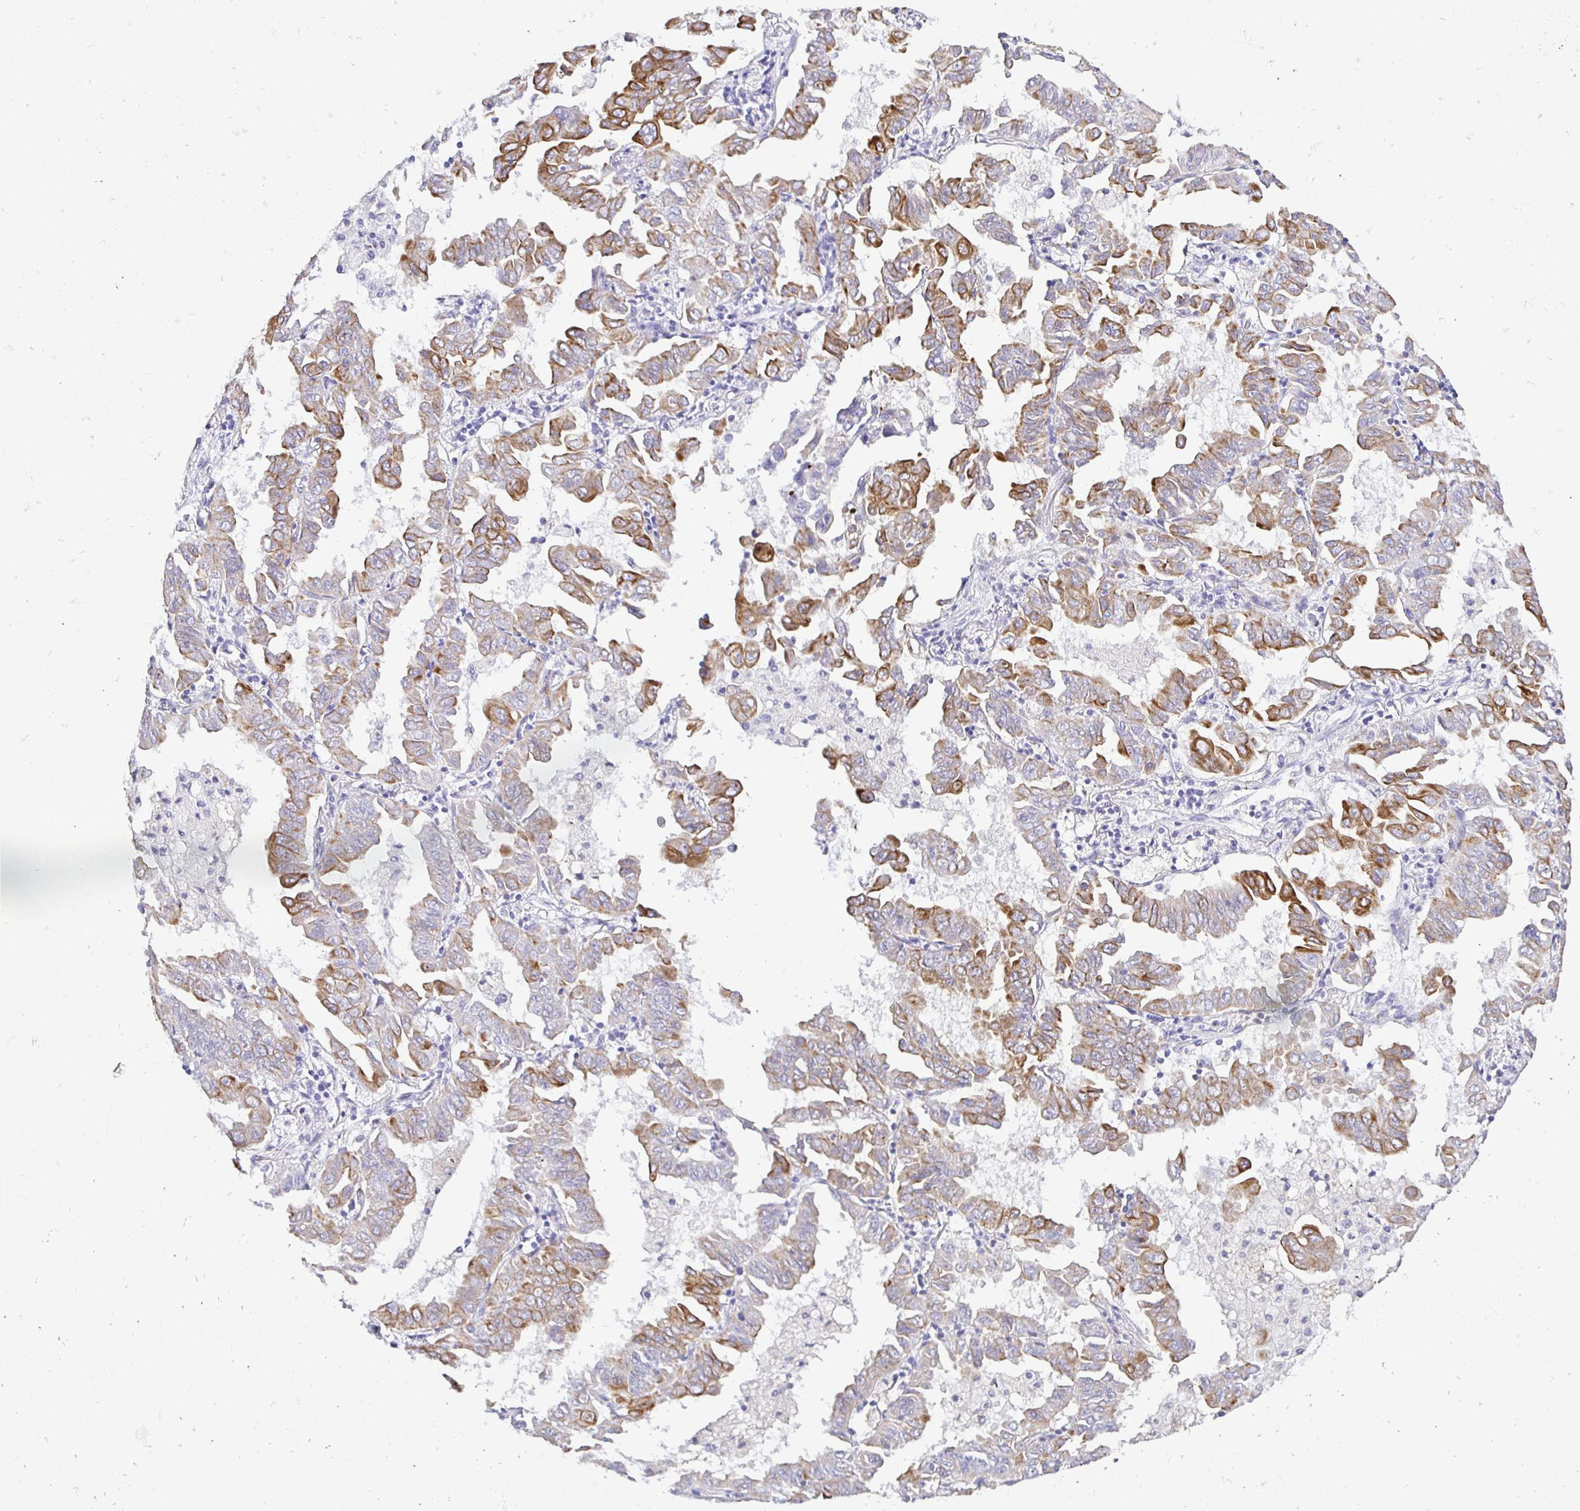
{"staining": {"intensity": "moderate", "quantity": ">75%", "location": "cytoplasmic/membranous"}, "tissue": "lung cancer", "cell_type": "Tumor cells", "image_type": "cancer", "snomed": [{"axis": "morphology", "description": "Adenocarcinoma, NOS"}, {"axis": "topography", "description": "Lung"}], "caption": "Tumor cells reveal medium levels of moderate cytoplasmic/membranous positivity in approximately >75% of cells in human lung adenocarcinoma. (DAB (3,3'-diaminobenzidine) IHC, brown staining for protein, blue staining for nuclei).", "gene": "TAF1D", "patient": {"sex": "male", "age": 64}}